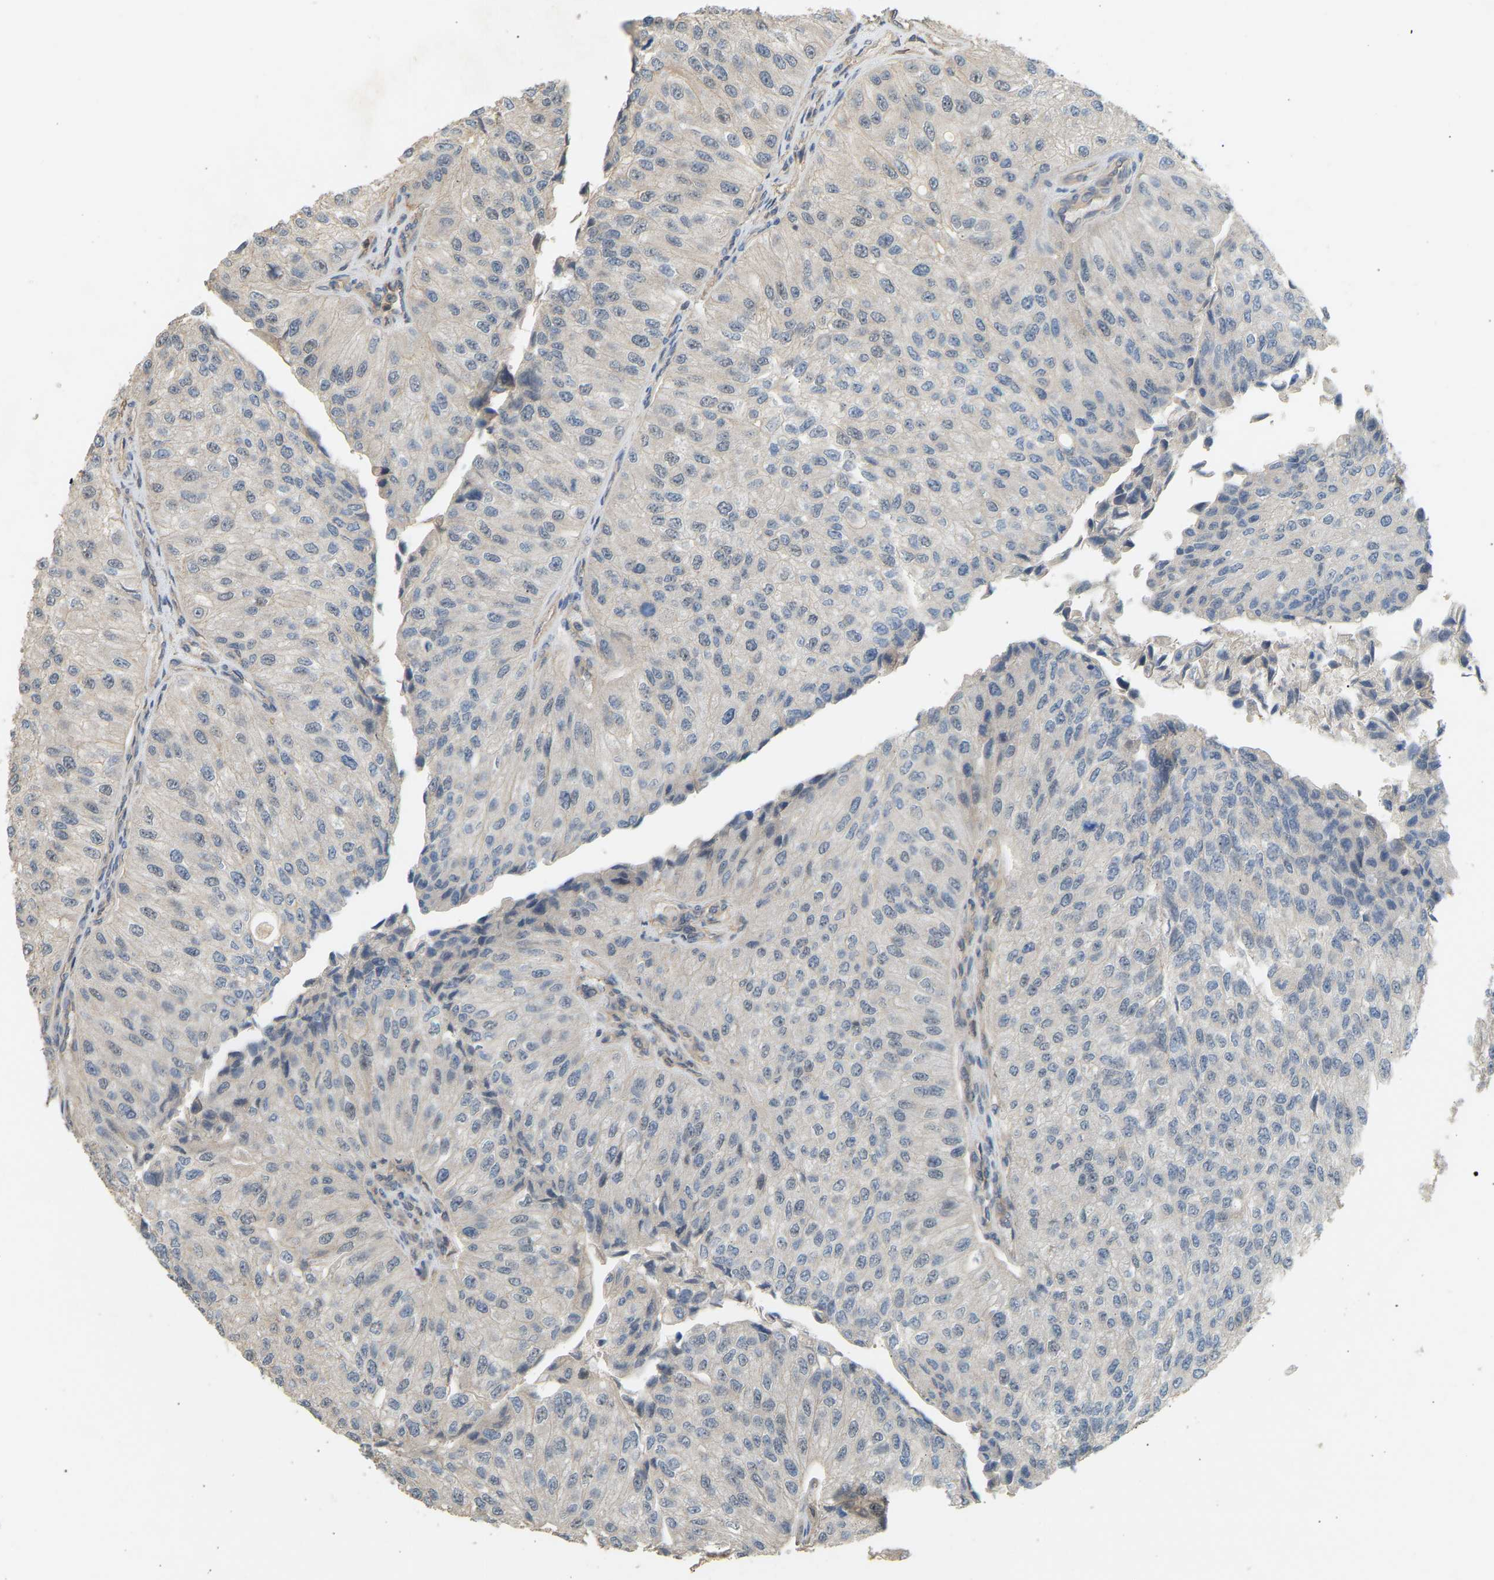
{"staining": {"intensity": "negative", "quantity": "none", "location": "none"}, "tissue": "urothelial cancer", "cell_type": "Tumor cells", "image_type": "cancer", "snomed": [{"axis": "morphology", "description": "Urothelial carcinoma, High grade"}, {"axis": "topography", "description": "Kidney"}, {"axis": "topography", "description": "Urinary bladder"}], "caption": "This is an immunohistochemistry (IHC) image of human high-grade urothelial carcinoma. There is no expression in tumor cells.", "gene": "RGL1", "patient": {"sex": "male", "age": 77}}